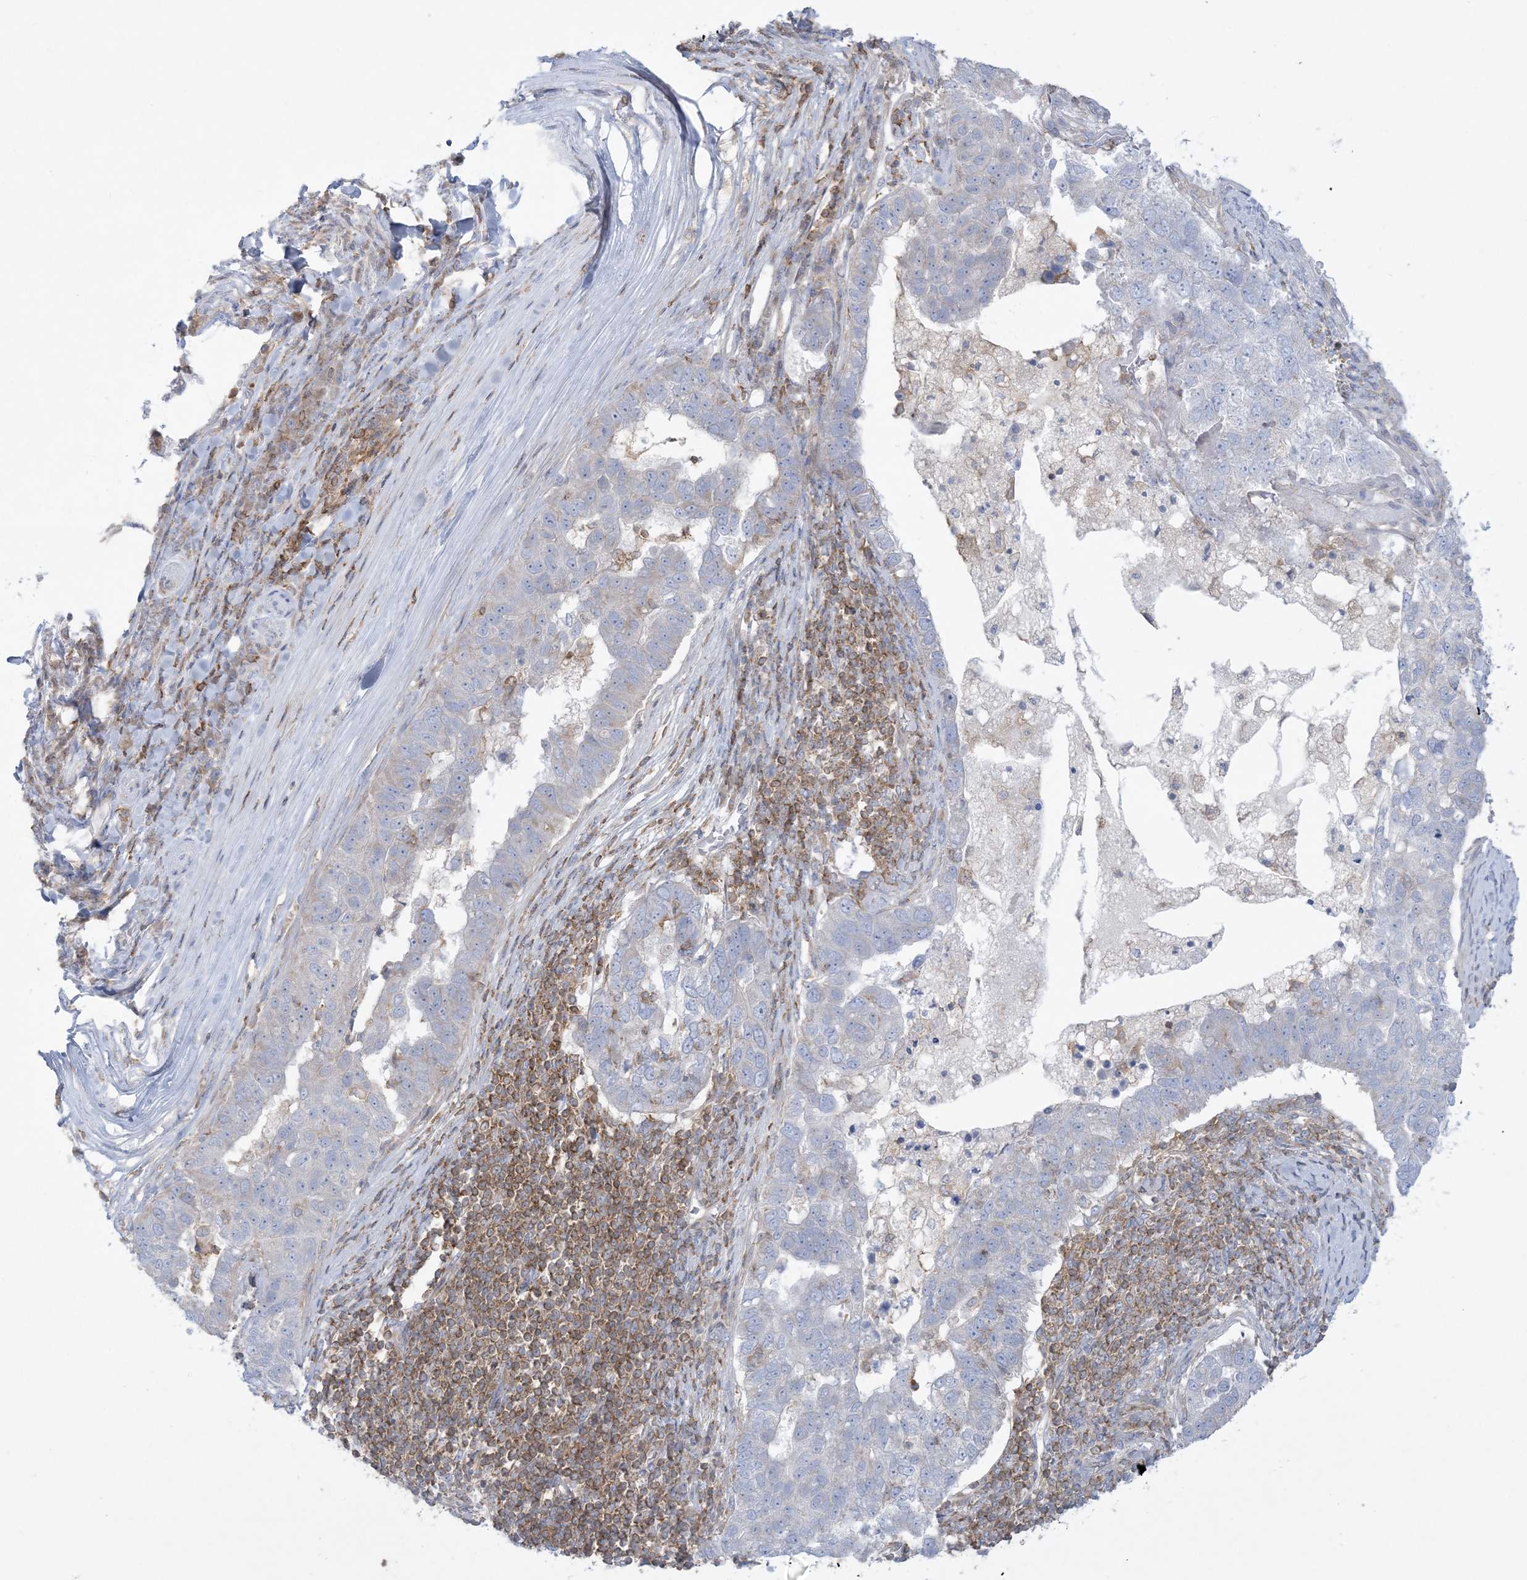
{"staining": {"intensity": "negative", "quantity": "none", "location": "none"}, "tissue": "pancreatic cancer", "cell_type": "Tumor cells", "image_type": "cancer", "snomed": [{"axis": "morphology", "description": "Adenocarcinoma, NOS"}, {"axis": "topography", "description": "Pancreas"}], "caption": "Immunohistochemical staining of human pancreatic adenocarcinoma exhibits no significant staining in tumor cells.", "gene": "ARHGAP30", "patient": {"sex": "female", "age": 61}}